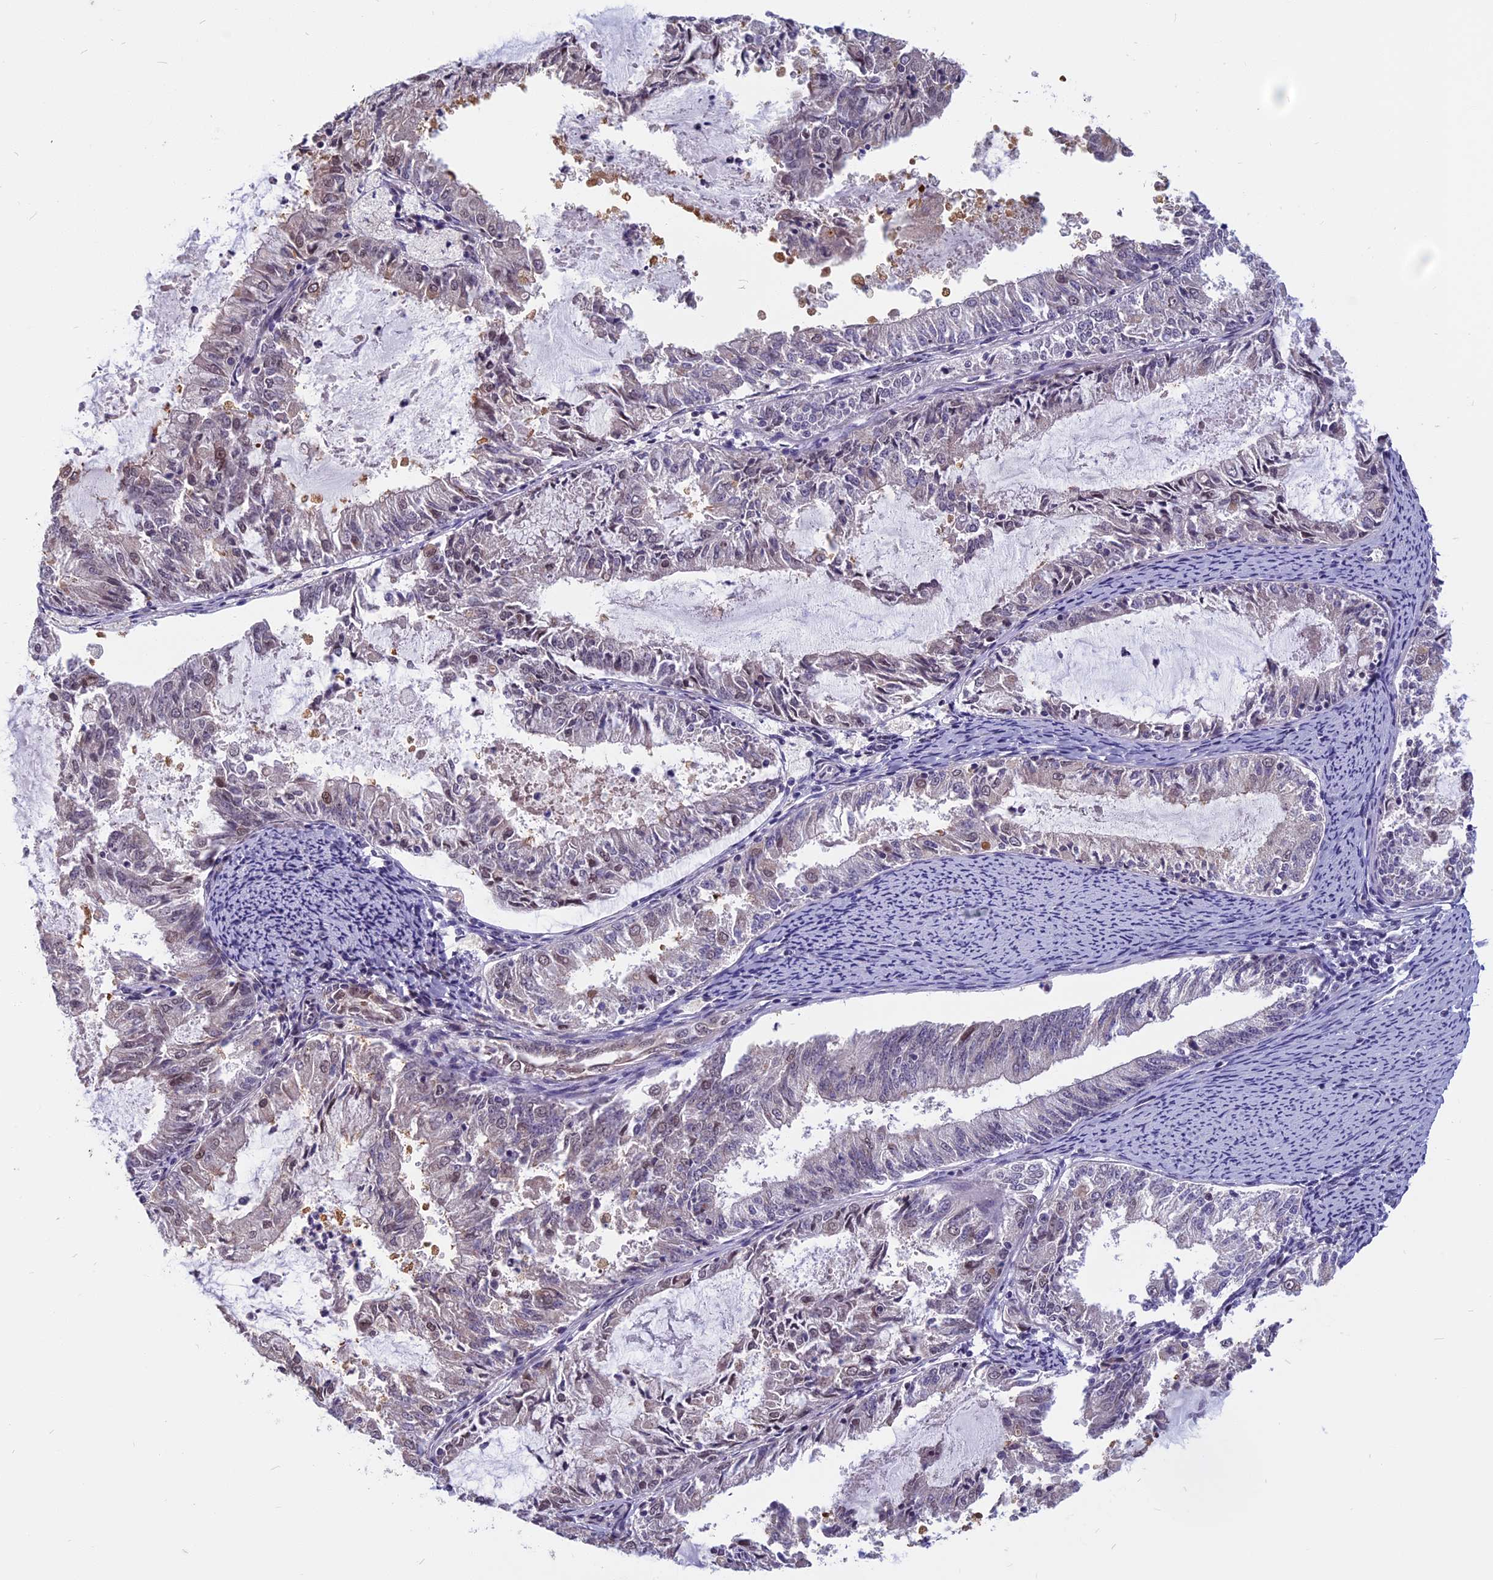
{"staining": {"intensity": "negative", "quantity": "none", "location": "none"}, "tissue": "endometrial cancer", "cell_type": "Tumor cells", "image_type": "cancer", "snomed": [{"axis": "morphology", "description": "Adenocarcinoma, NOS"}, {"axis": "topography", "description": "Endometrium"}], "caption": "High power microscopy micrograph of an immunohistochemistry (IHC) image of adenocarcinoma (endometrial), revealing no significant staining in tumor cells.", "gene": "CCDC113", "patient": {"sex": "female", "age": 57}}